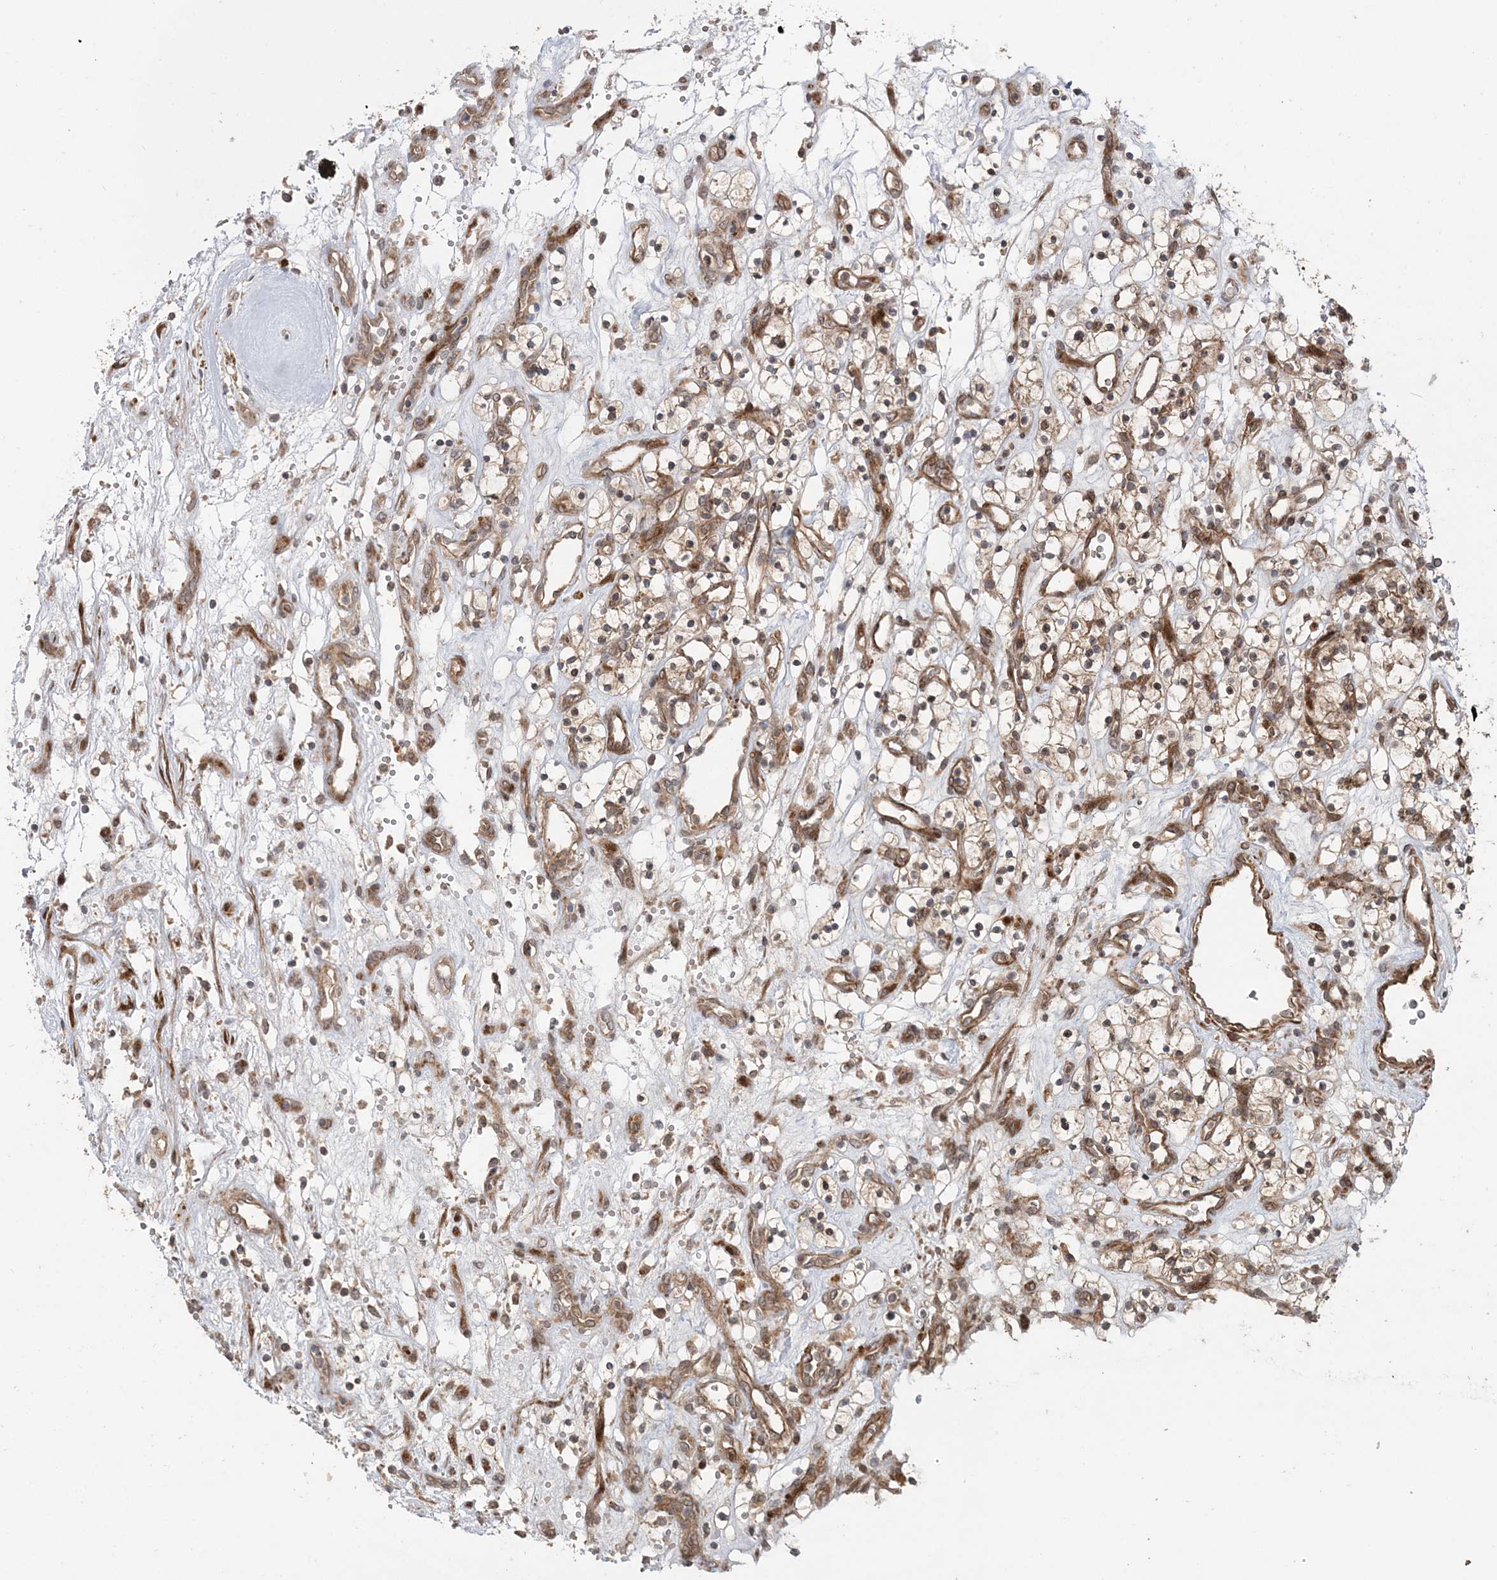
{"staining": {"intensity": "weak", "quantity": "25%-75%", "location": "cytoplasmic/membranous"}, "tissue": "renal cancer", "cell_type": "Tumor cells", "image_type": "cancer", "snomed": [{"axis": "morphology", "description": "Adenocarcinoma, NOS"}, {"axis": "topography", "description": "Kidney"}], "caption": "Immunohistochemical staining of human renal cancer (adenocarcinoma) shows weak cytoplasmic/membranous protein positivity in about 25%-75% of tumor cells. The protein is shown in brown color, while the nuclei are stained blue.", "gene": "UBTD2", "patient": {"sex": "female", "age": 57}}